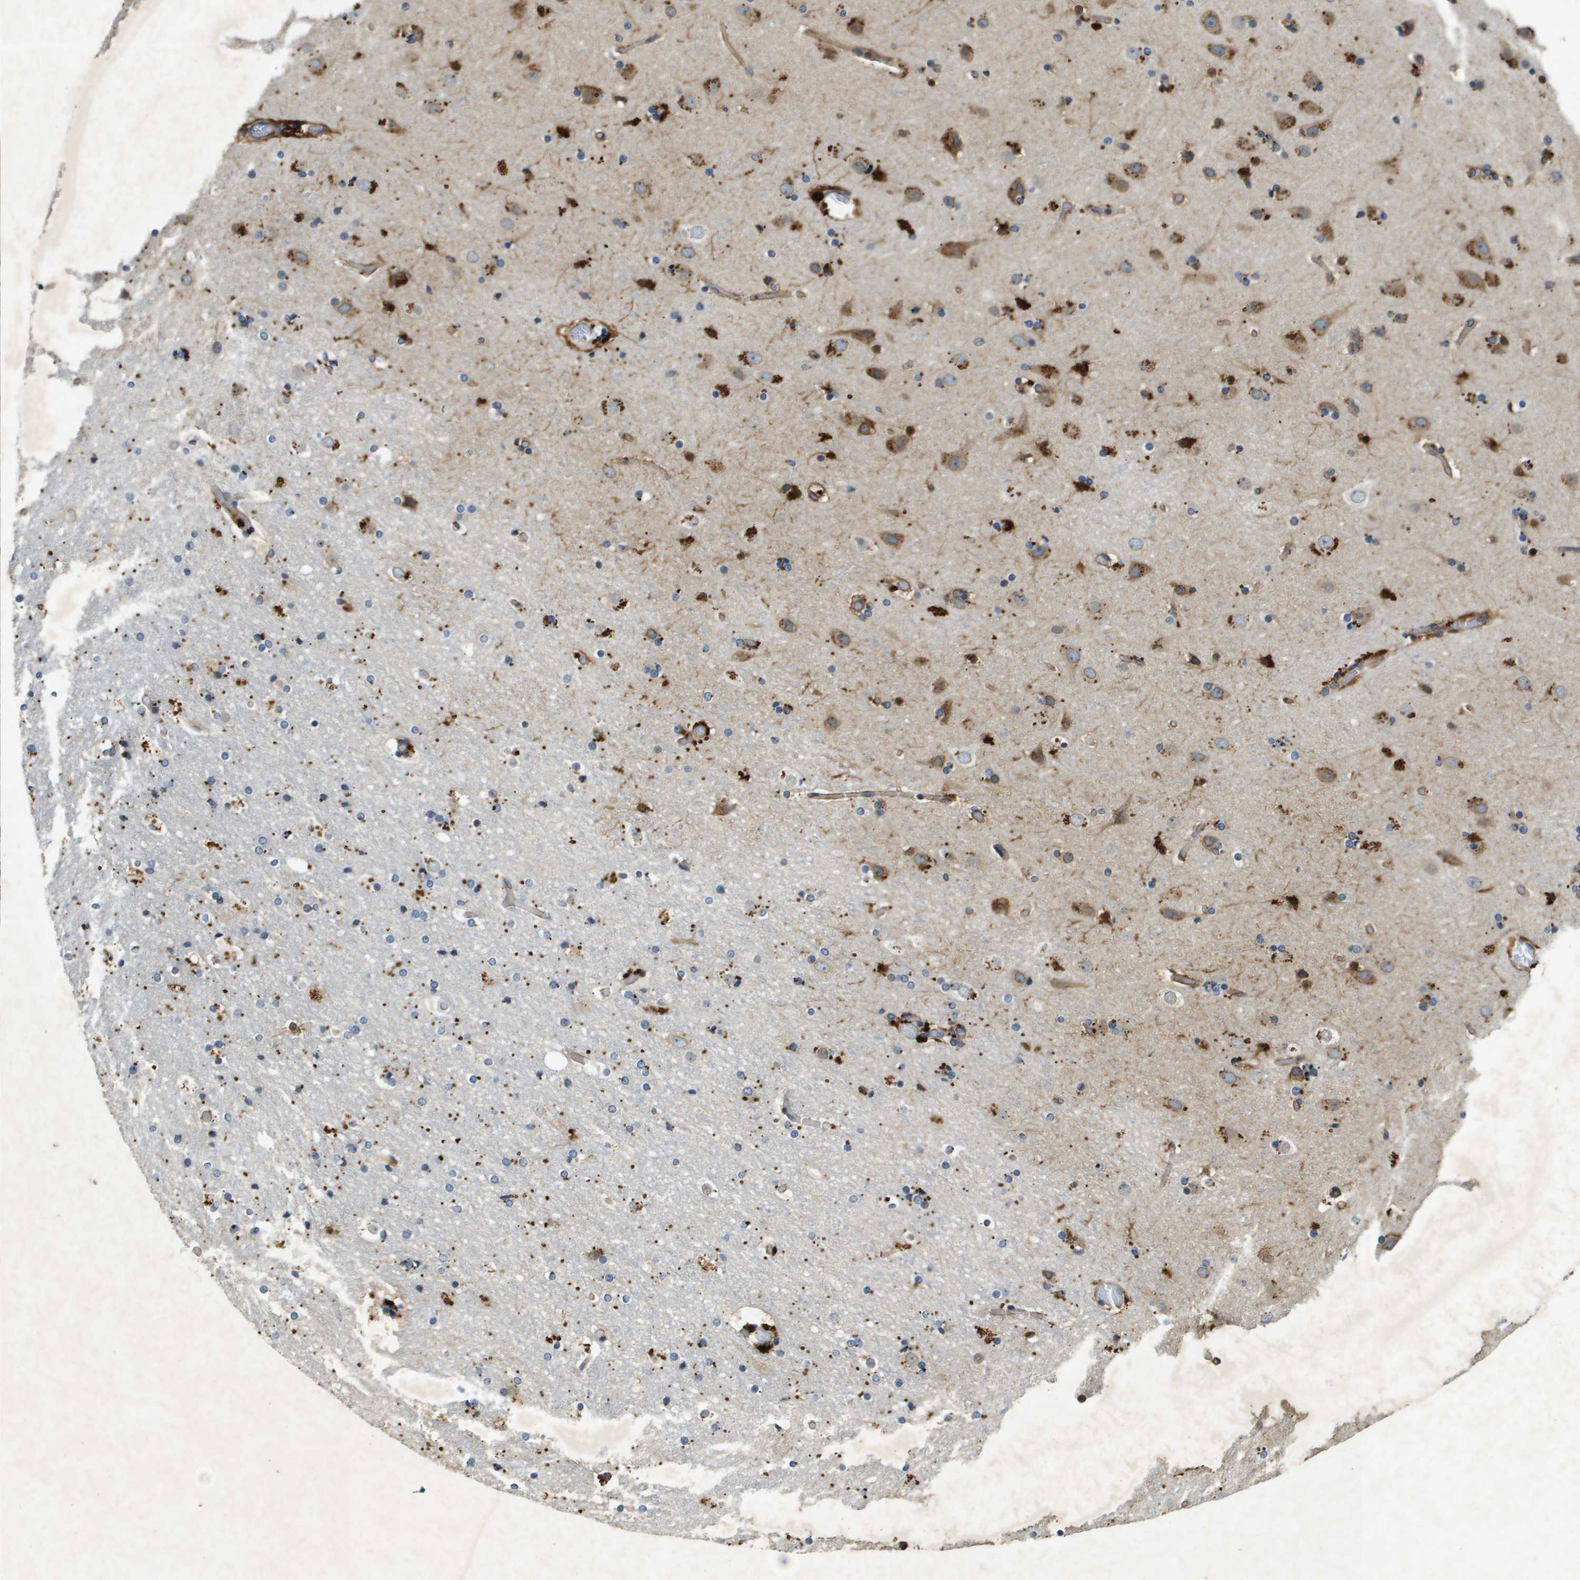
{"staining": {"intensity": "negative", "quantity": "none", "location": "none"}, "tissue": "cerebral cortex", "cell_type": "Endothelial cells", "image_type": "normal", "snomed": [{"axis": "morphology", "description": "Normal tissue, NOS"}, {"axis": "topography", "description": "Cerebral cortex"}], "caption": "Immunohistochemical staining of benign human cerebral cortex demonstrates no significant positivity in endothelial cells. Brightfield microscopy of immunohistochemistry (IHC) stained with DAB (brown) and hematoxylin (blue), captured at high magnification.", "gene": "PGAP3", "patient": {"sex": "male", "age": 57}}